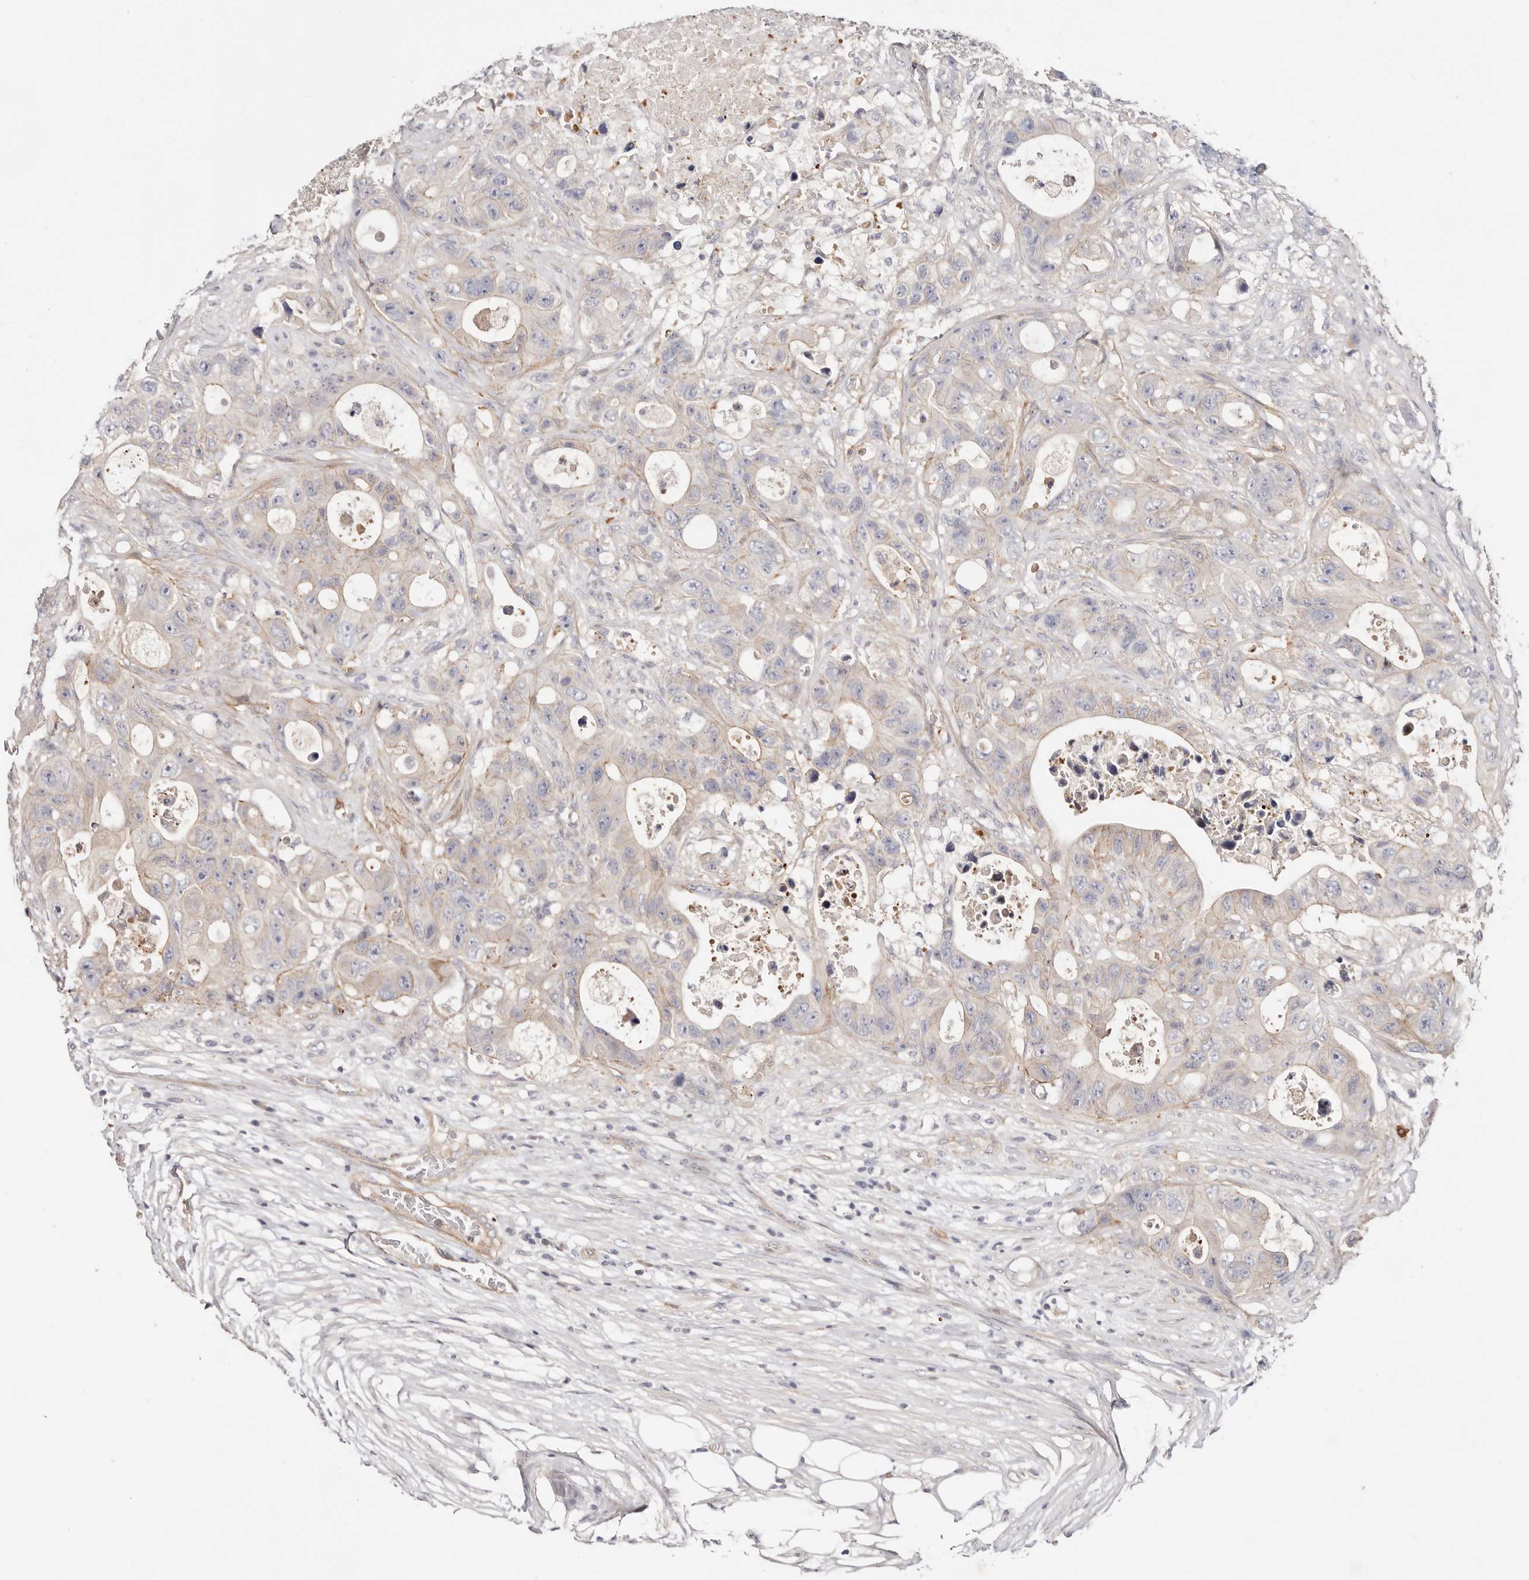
{"staining": {"intensity": "weak", "quantity": "25%-75%", "location": "cytoplasmic/membranous"}, "tissue": "colorectal cancer", "cell_type": "Tumor cells", "image_type": "cancer", "snomed": [{"axis": "morphology", "description": "Adenocarcinoma, NOS"}, {"axis": "topography", "description": "Colon"}], "caption": "Human colorectal cancer stained with a protein marker exhibits weak staining in tumor cells.", "gene": "SLC35B2", "patient": {"sex": "female", "age": 46}}